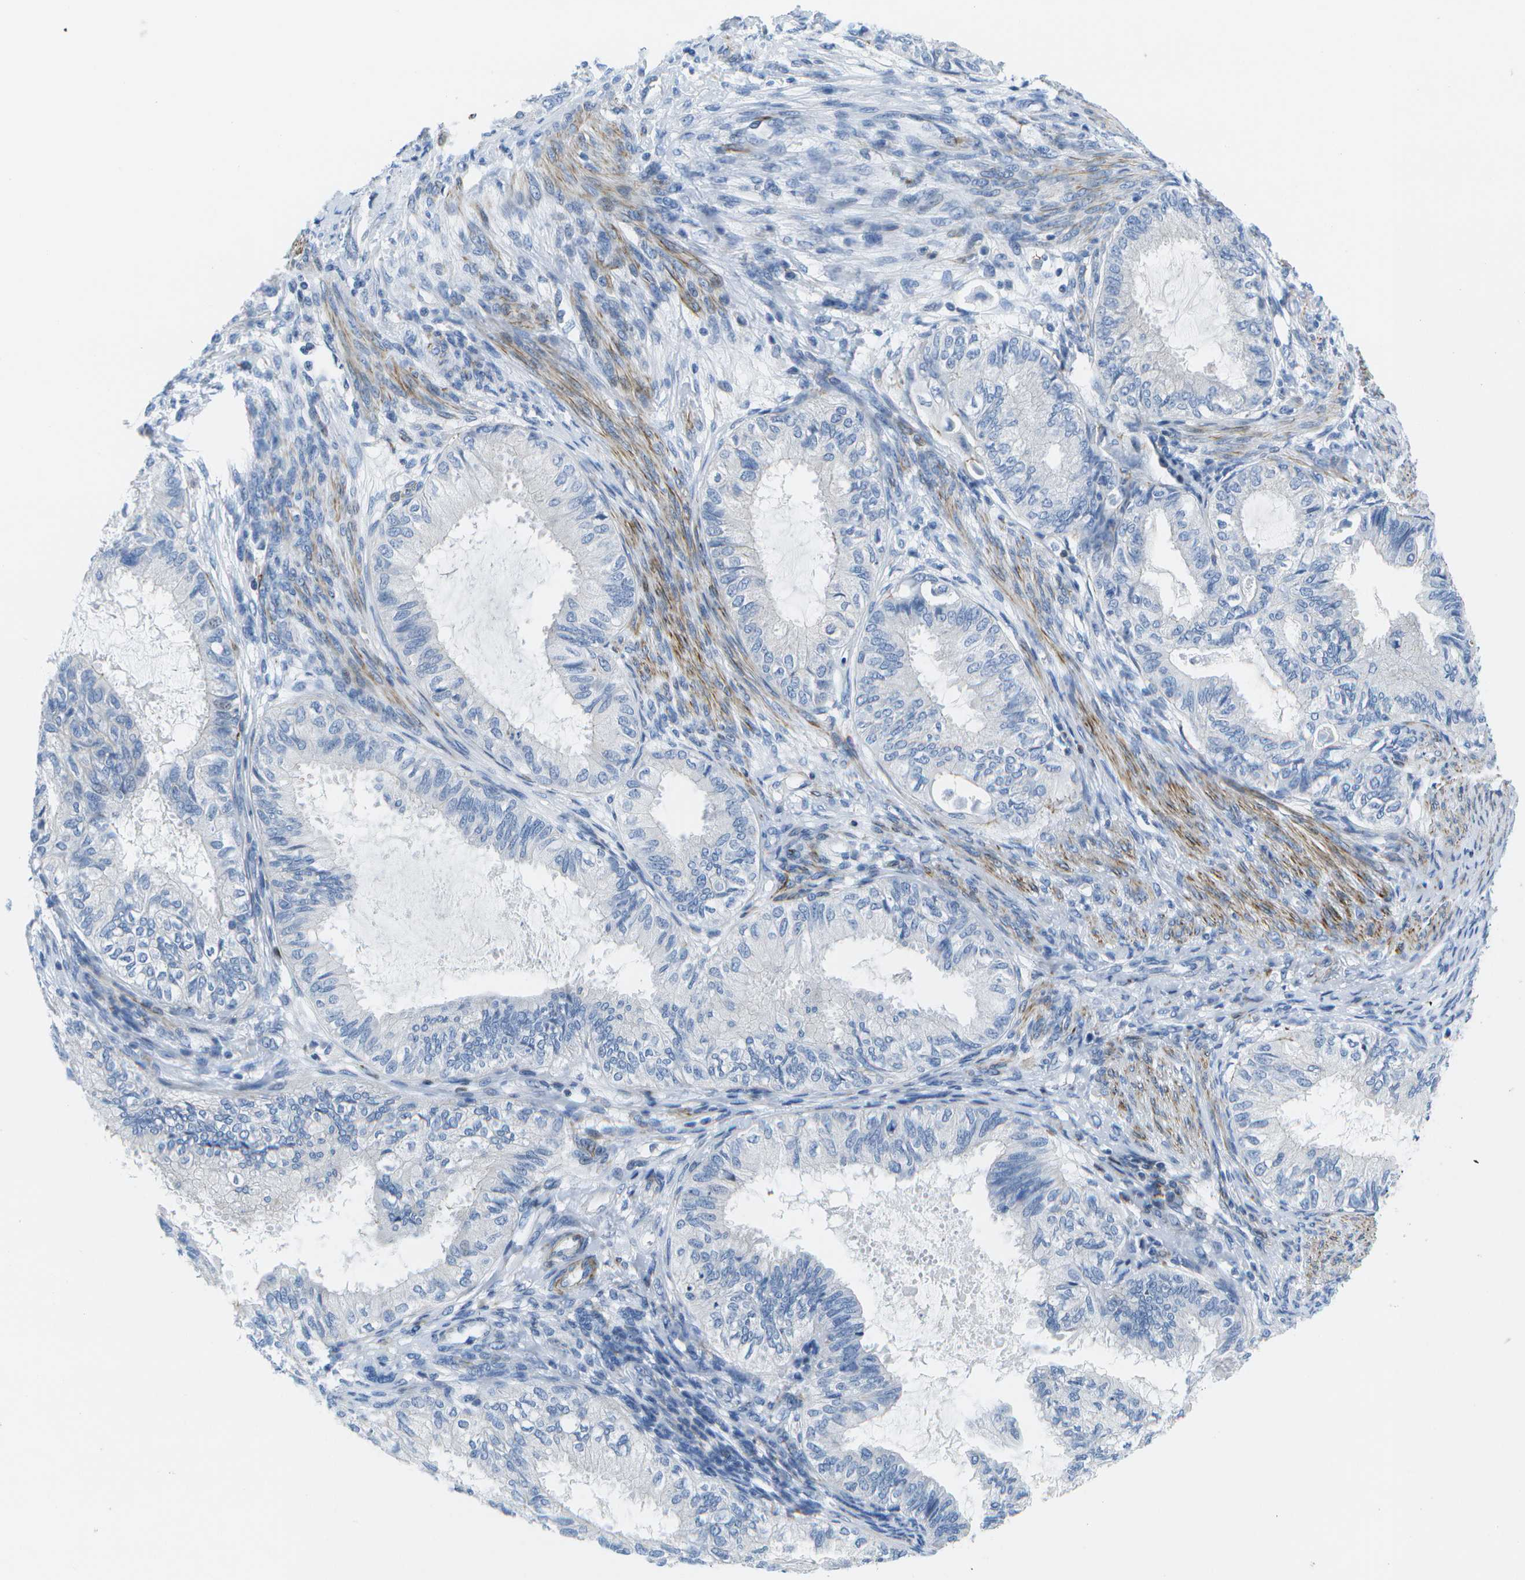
{"staining": {"intensity": "negative", "quantity": "none", "location": "none"}, "tissue": "cervical cancer", "cell_type": "Tumor cells", "image_type": "cancer", "snomed": [{"axis": "morphology", "description": "Normal tissue, NOS"}, {"axis": "morphology", "description": "Adenocarcinoma, NOS"}, {"axis": "topography", "description": "Cervix"}, {"axis": "topography", "description": "Endometrium"}], "caption": "Photomicrograph shows no significant protein expression in tumor cells of adenocarcinoma (cervical). The staining was performed using DAB (3,3'-diaminobenzidine) to visualize the protein expression in brown, while the nuclei were stained in blue with hematoxylin (Magnification: 20x).", "gene": "ADGRG6", "patient": {"sex": "female", "age": 86}}